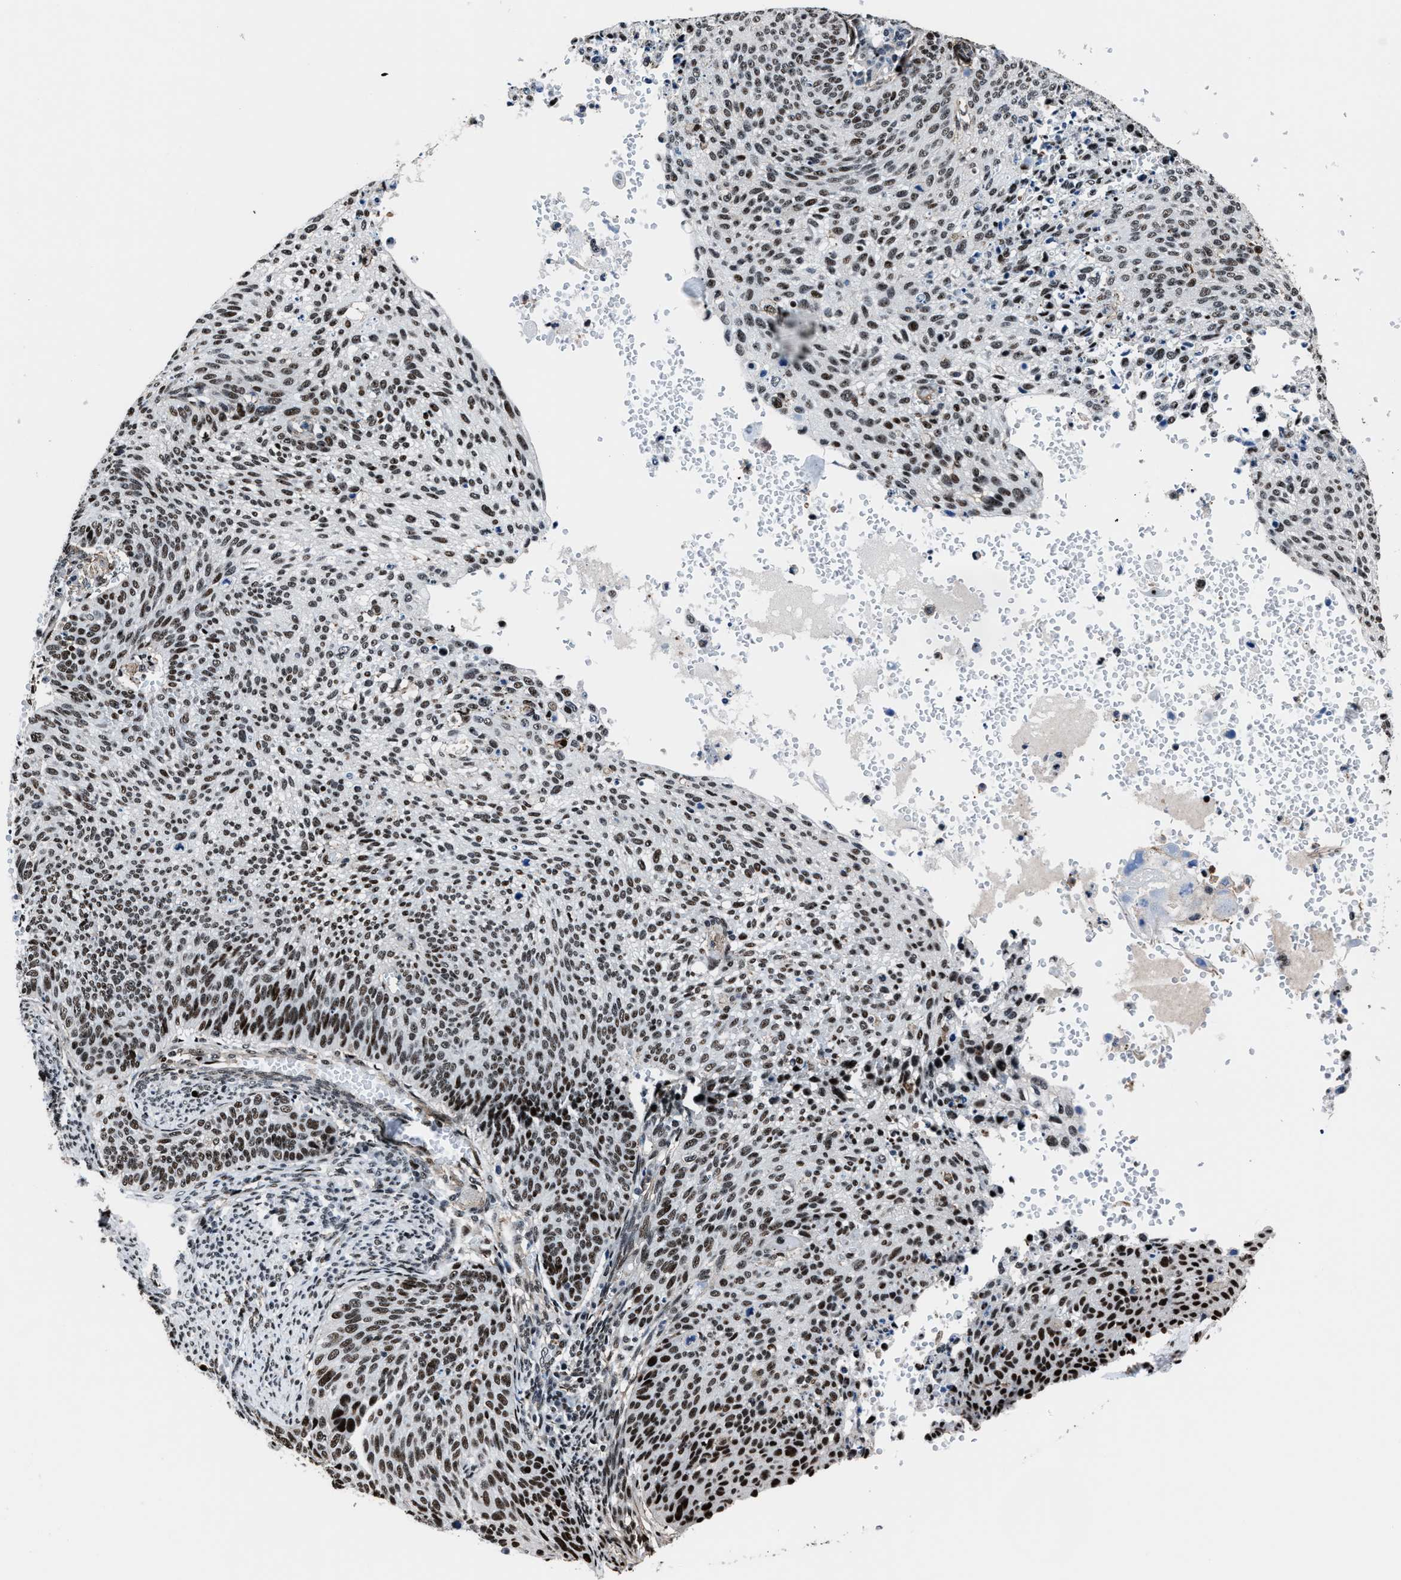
{"staining": {"intensity": "moderate", "quantity": ">75%", "location": "nuclear"}, "tissue": "cervical cancer", "cell_type": "Tumor cells", "image_type": "cancer", "snomed": [{"axis": "morphology", "description": "Squamous cell carcinoma, NOS"}, {"axis": "topography", "description": "Cervix"}], "caption": "Tumor cells display medium levels of moderate nuclear staining in approximately >75% of cells in cervical cancer (squamous cell carcinoma). (Brightfield microscopy of DAB IHC at high magnification).", "gene": "PPIE", "patient": {"sex": "female", "age": 70}}